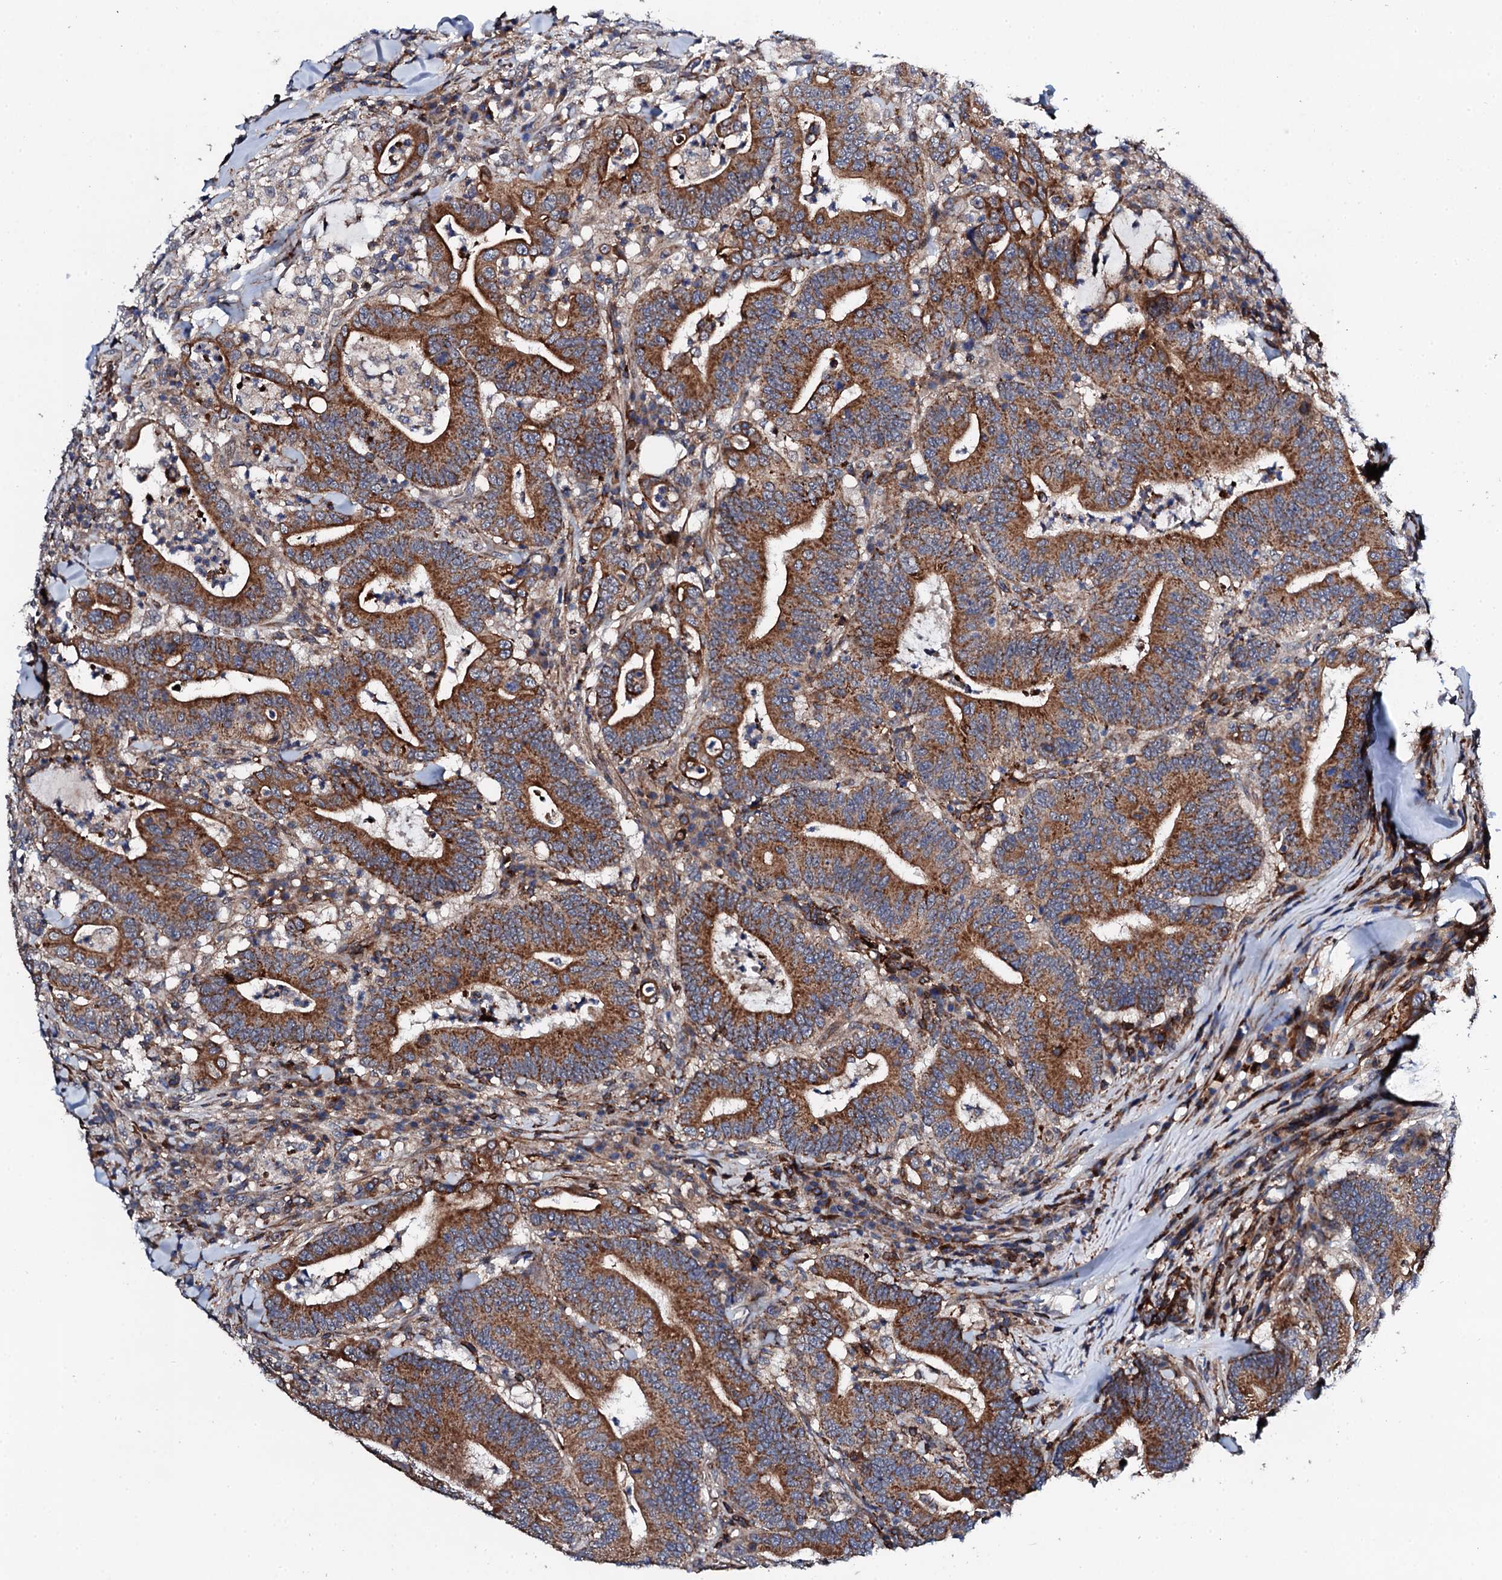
{"staining": {"intensity": "strong", "quantity": ">75%", "location": "cytoplasmic/membranous"}, "tissue": "colorectal cancer", "cell_type": "Tumor cells", "image_type": "cancer", "snomed": [{"axis": "morphology", "description": "Adenocarcinoma, NOS"}, {"axis": "topography", "description": "Colon"}], "caption": "Strong cytoplasmic/membranous expression for a protein is appreciated in approximately >75% of tumor cells of colorectal cancer using IHC.", "gene": "COG4", "patient": {"sex": "female", "age": 66}}